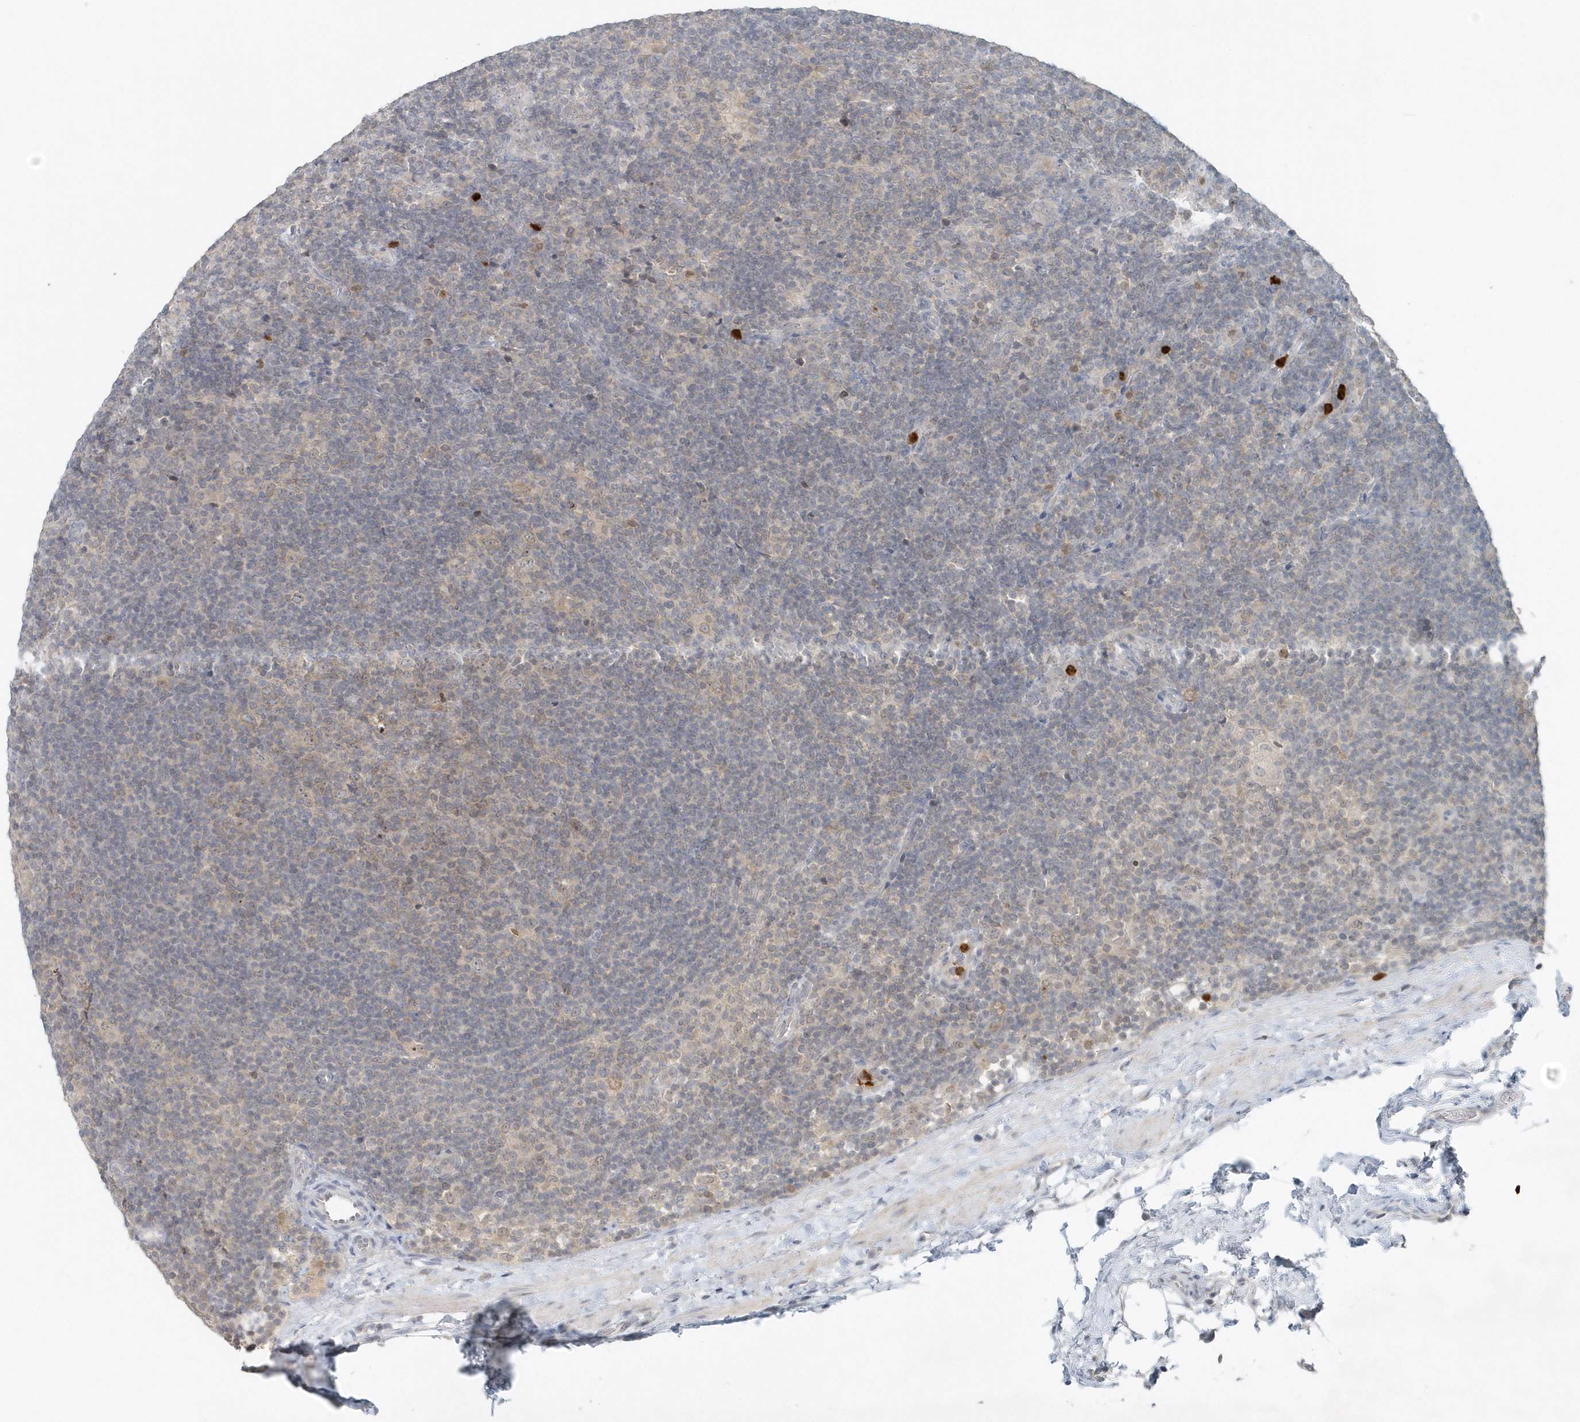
{"staining": {"intensity": "negative", "quantity": "none", "location": "none"}, "tissue": "lymphoma", "cell_type": "Tumor cells", "image_type": "cancer", "snomed": [{"axis": "morphology", "description": "Hodgkin's disease, NOS"}, {"axis": "topography", "description": "Lymph node"}], "caption": "Hodgkin's disease stained for a protein using IHC demonstrates no positivity tumor cells.", "gene": "NUP54", "patient": {"sex": "female", "age": 57}}